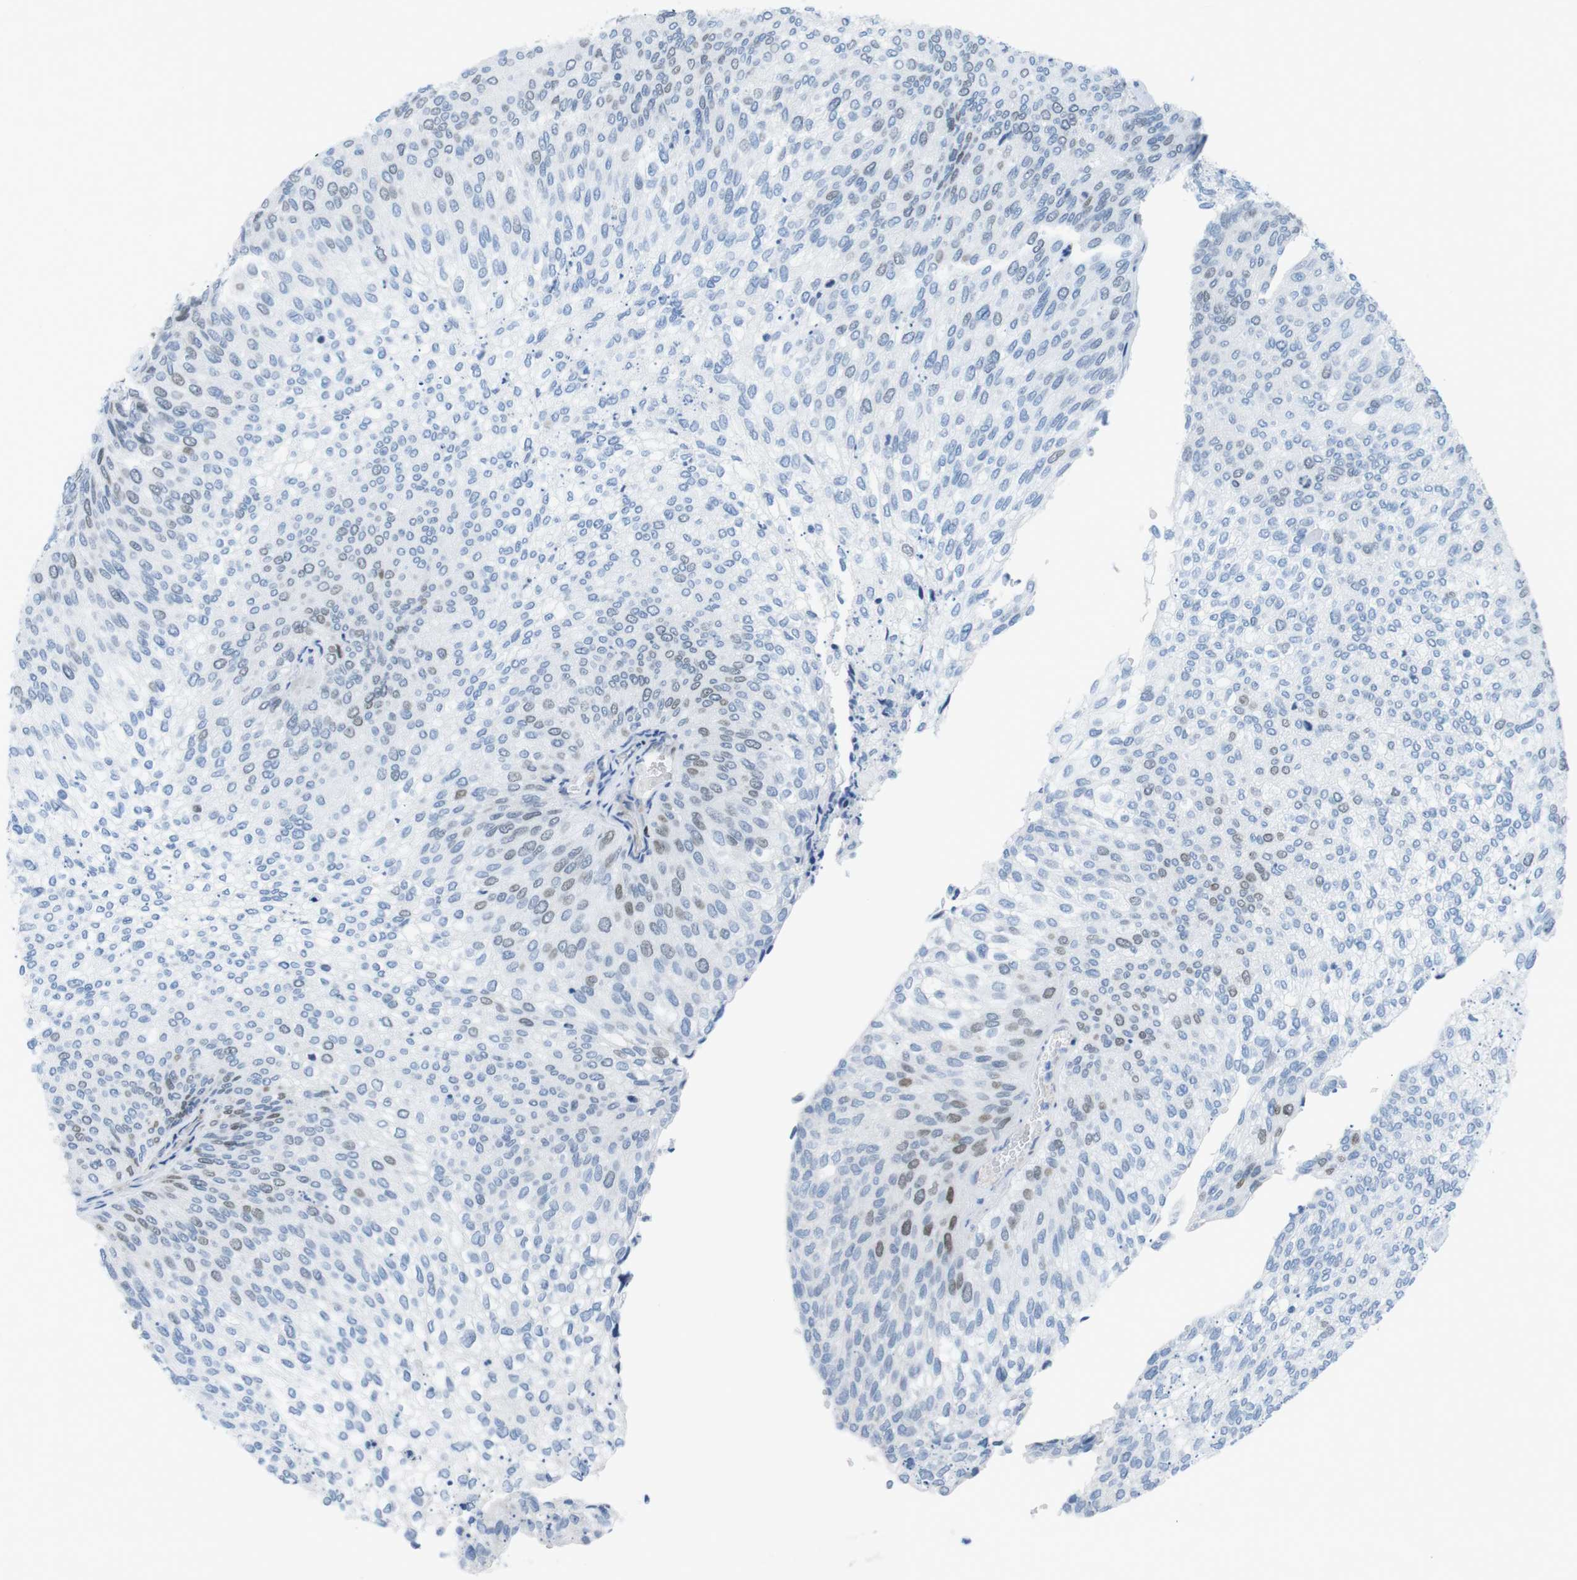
{"staining": {"intensity": "weak", "quantity": "<25%", "location": "nuclear"}, "tissue": "urothelial cancer", "cell_type": "Tumor cells", "image_type": "cancer", "snomed": [{"axis": "morphology", "description": "Urothelial carcinoma, Low grade"}, {"axis": "topography", "description": "Urinary bladder"}], "caption": "Urothelial cancer stained for a protein using immunohistochemistry exhibits no positivity tumor cells.", "gene": "CHAF1A", "patient": {"sex": "female", "age": 79}}